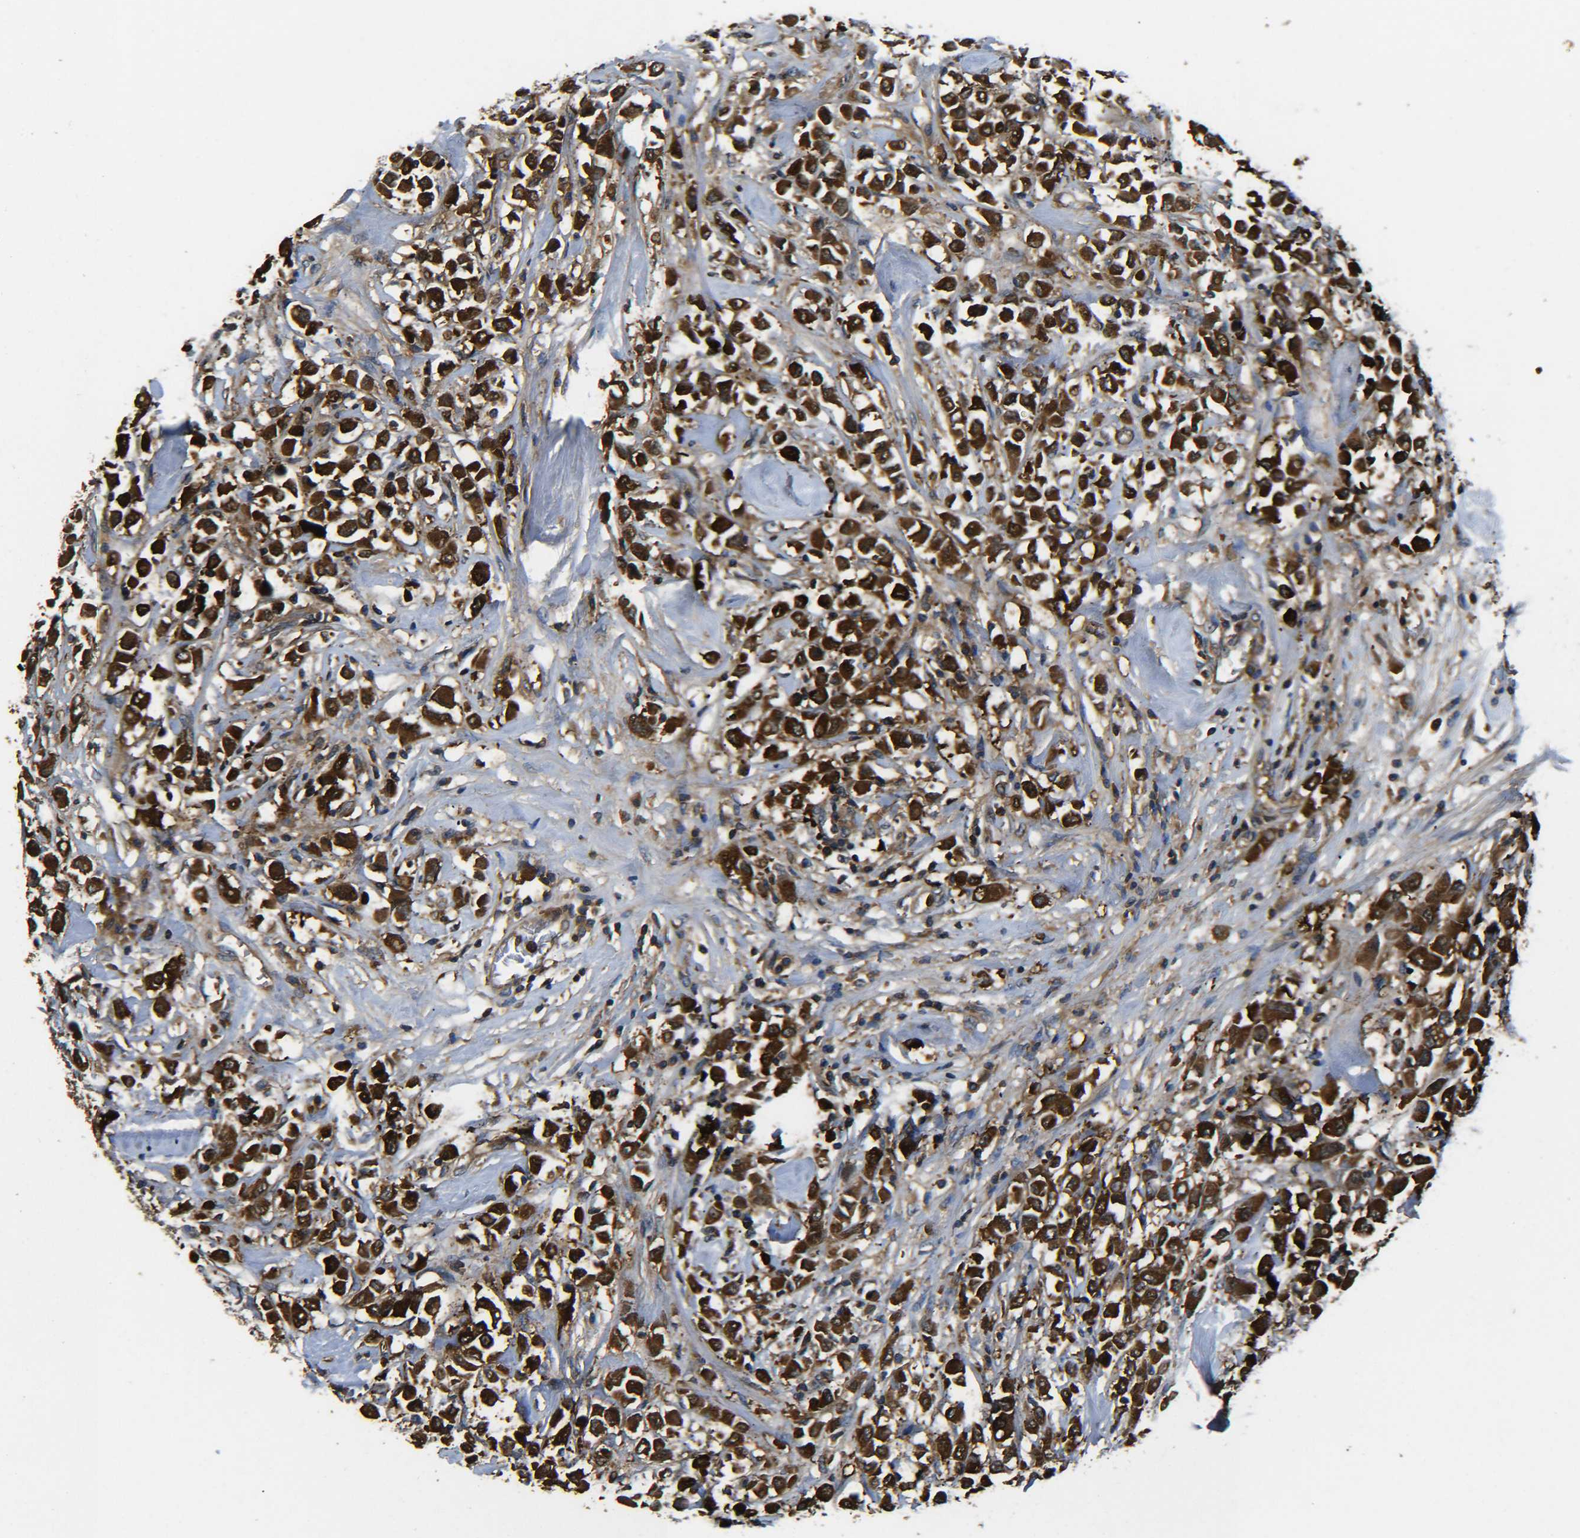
{"staining": {"intensity": "strong", "quantity": ">75%", "location": "cytoplasmic/membranous"}, "tissue": "breast cancer", "cell_type": "Tumor cells", "image_type": "cancer", "snomed": [{"axis": "morphology", "description": "Duct carcinoma"}, {"axis": "topography", "description": "Breast"}], "caption": "Protein staining of breast infiltrating ductal carcinoma tissue shows strong cytoplasmic/membranous expression in approximately >75% of tumor cells. Immunohistochemistry stains the protein of interest in brown and the nuclei are stained blue.", "gene": "PREB", "patient": {"sex": "female", "age": 61}}